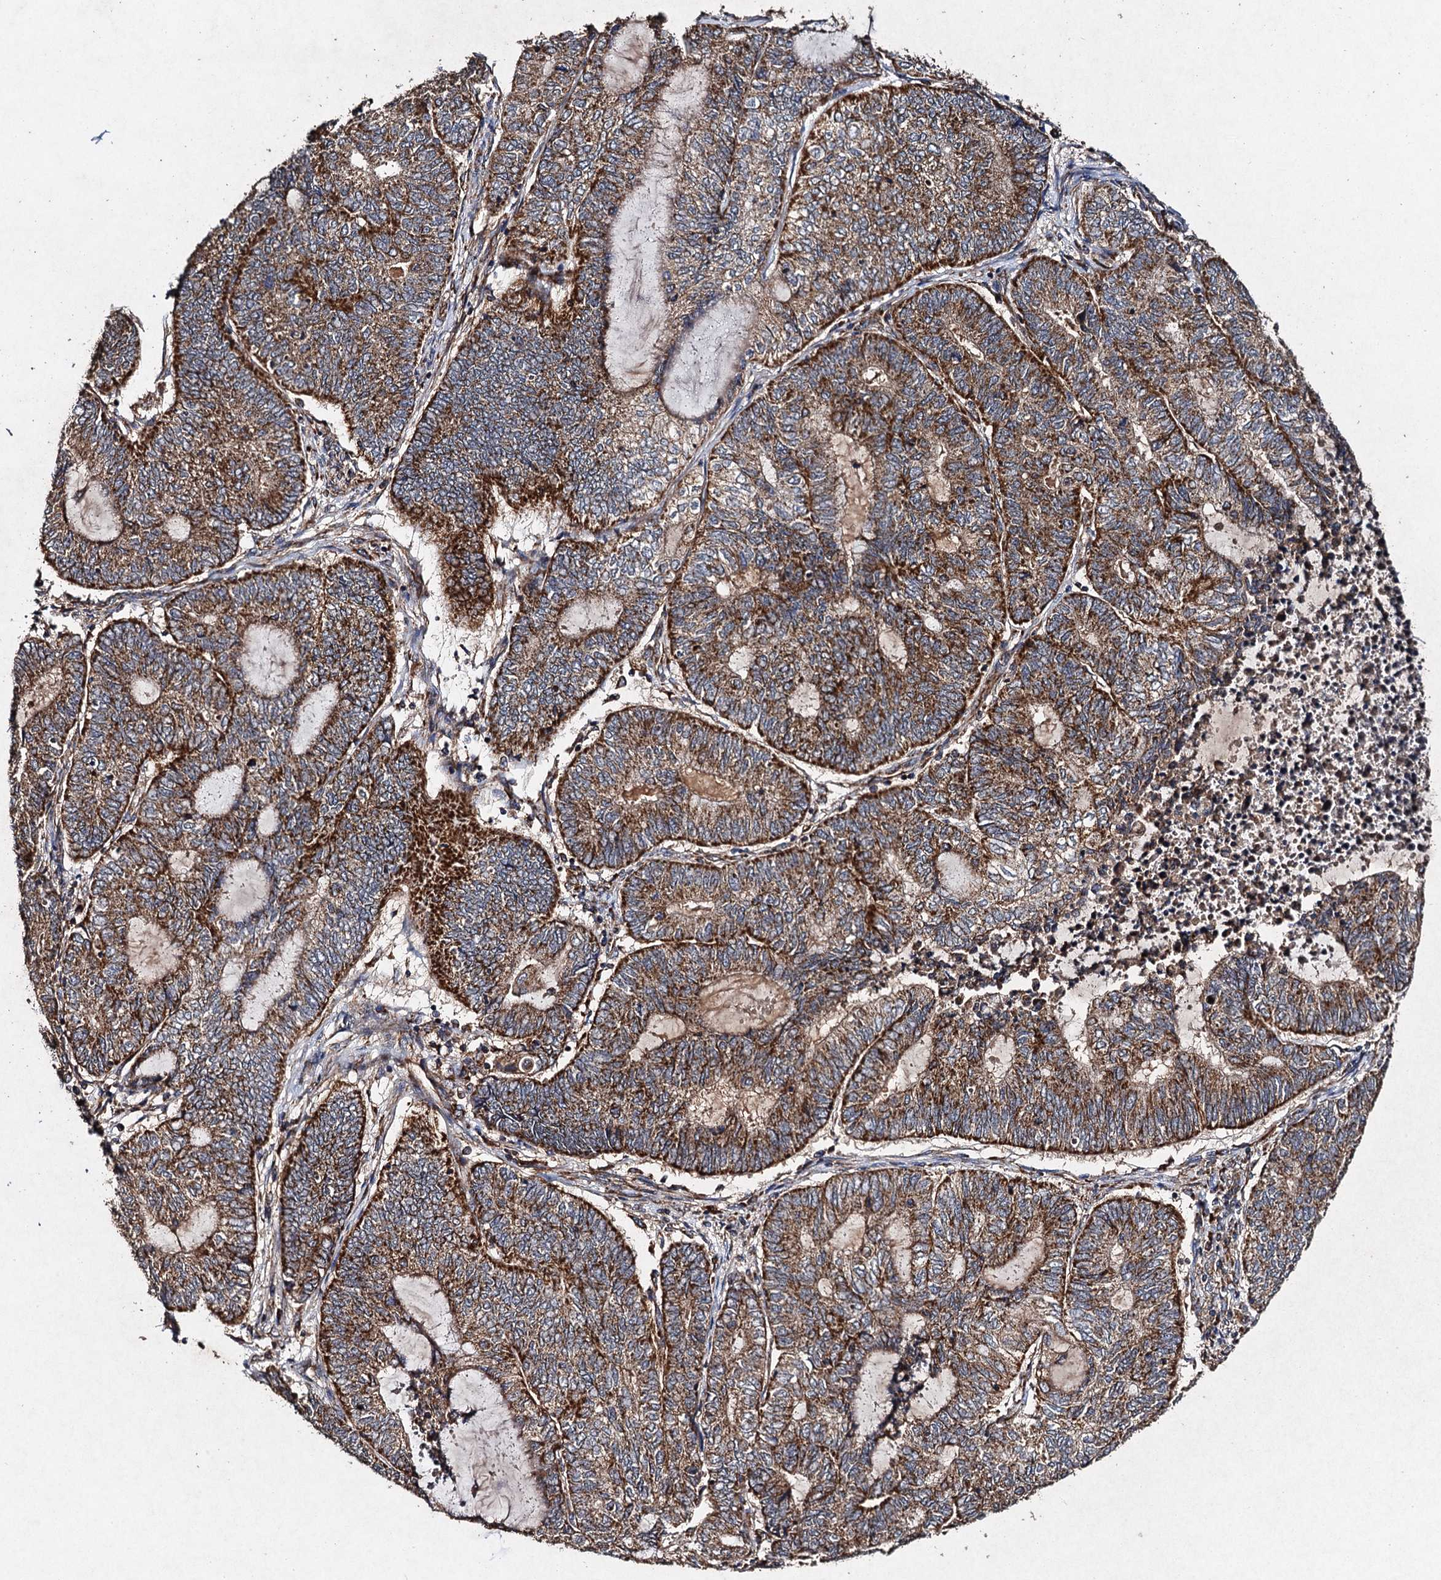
{"staining": {"intensity": "strong", "quantity": ">75%", "location": "cytoplasmic/membranous"}, "tissue": "endometrial cancer", "cell_type": "Tumor cells", "image_type": "cancer", "snomed": [{"axis": "morphology", "description": "Adenocarcinoma, NOS"}, {"axis": "topography", "description": "Uterus"}, {"axis": "topography", "description": "Endometrium"}], "caption": "Strong cytoplasmic/membranous expression for a protein is identified in approximately >75% of tumor cells of endometrial cancer using immunohistochemistry.", "gene": "NDUFA13", "patient": {"sex": "female", "age": 70}}